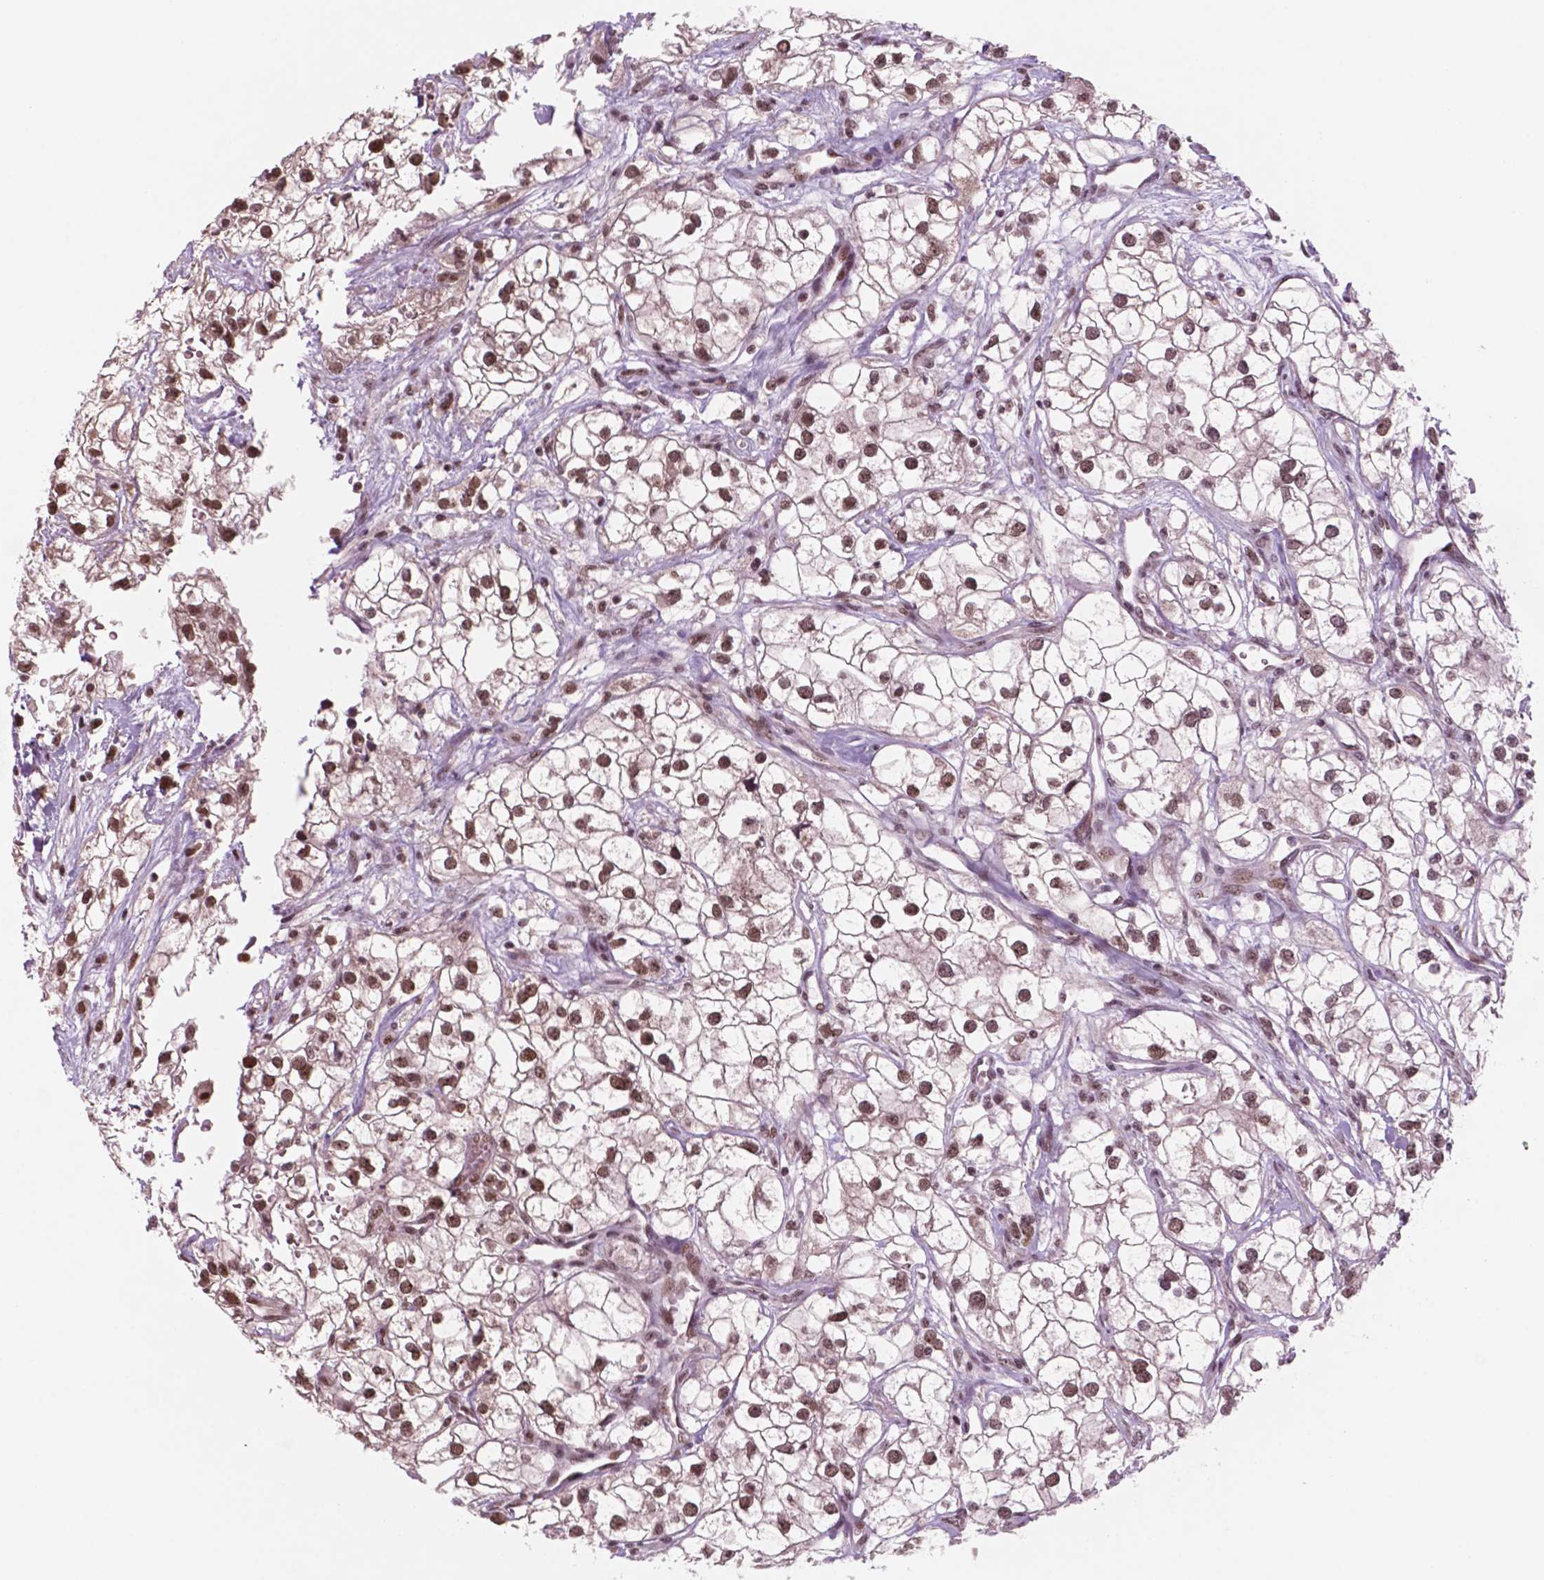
{"staining": {"intensity": "moderate", "quantity": ">75%", "location": "nuclear"}, "tissue": "renal cancer", "cell_type": "Tumor cells", "image_type": "cancer", "snomed": [{"axis": "morphology", "description": "Adenocarcinoma, NOS"}, {"axis": "topography", "description": "Kidney"}], "caption": "The image displays immunohistochemical staining of renal cancer (adenocarcinoma). There is moderate nuclear expression is identified in about >75% of tumor cells. Using DAB (brown) and hematoxylin (blue) stains, captured at high magnification using brightfield microscopy.", "gene": "POLR2E", "patient": {"sex": "male", "age": 59}}